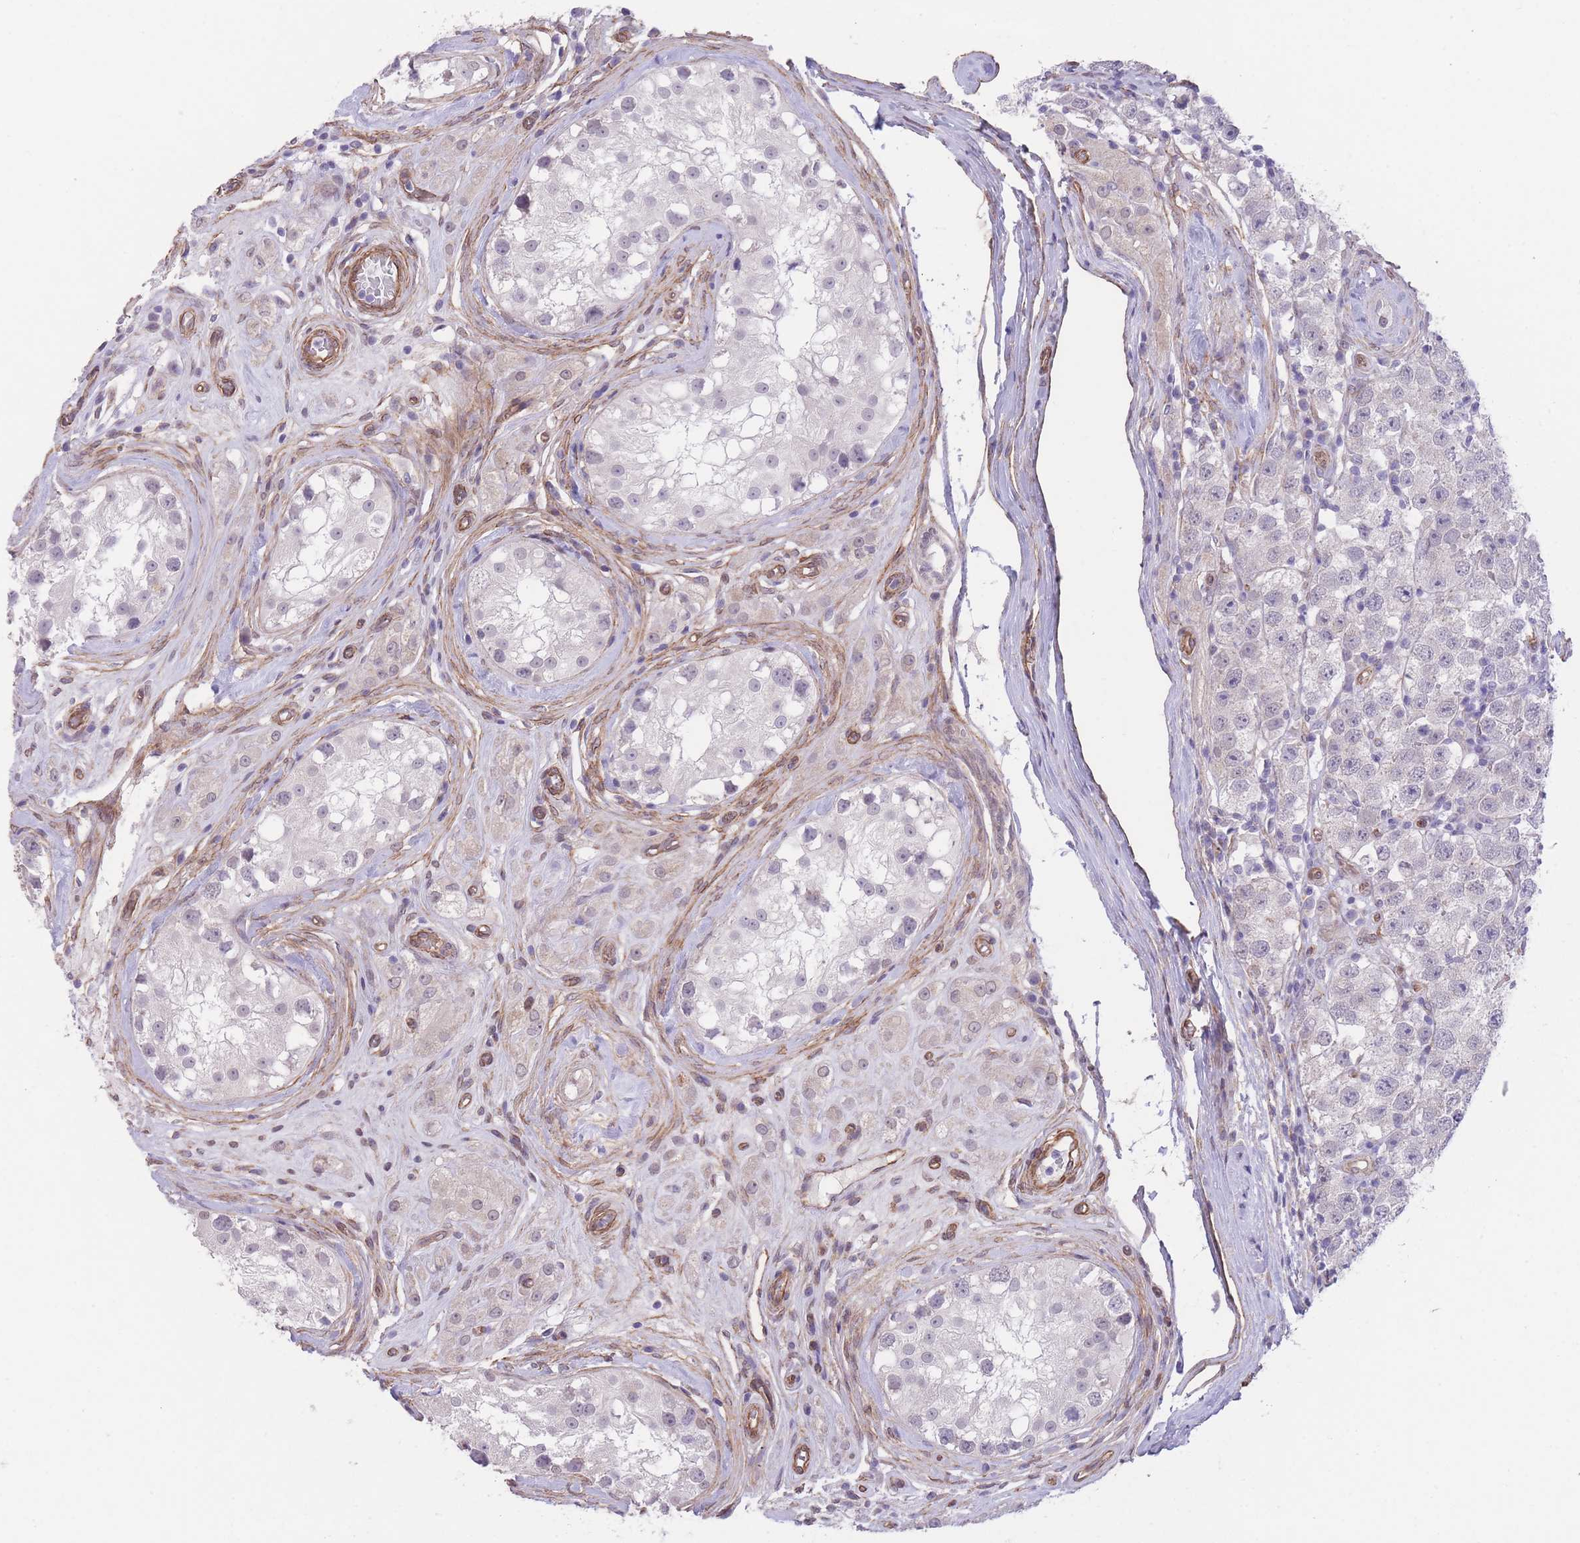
{"staining": {"intensity": "negative", "quantity": "none", "location": "none"}, "tissue": "testis cancer", "cell_type": "Tumor cells", "image_type": "cancer", "snomed": [{"axis": "morphology", "description": "Seminoma, NOS"}, {"axis": "topography", "description": "Testis"}], "caption": "A histopathology image of human testis seminoma is negative for staining in tumor cells.", "gene": "QTRT1", "patient": {"sex": "male", "age": 34}}